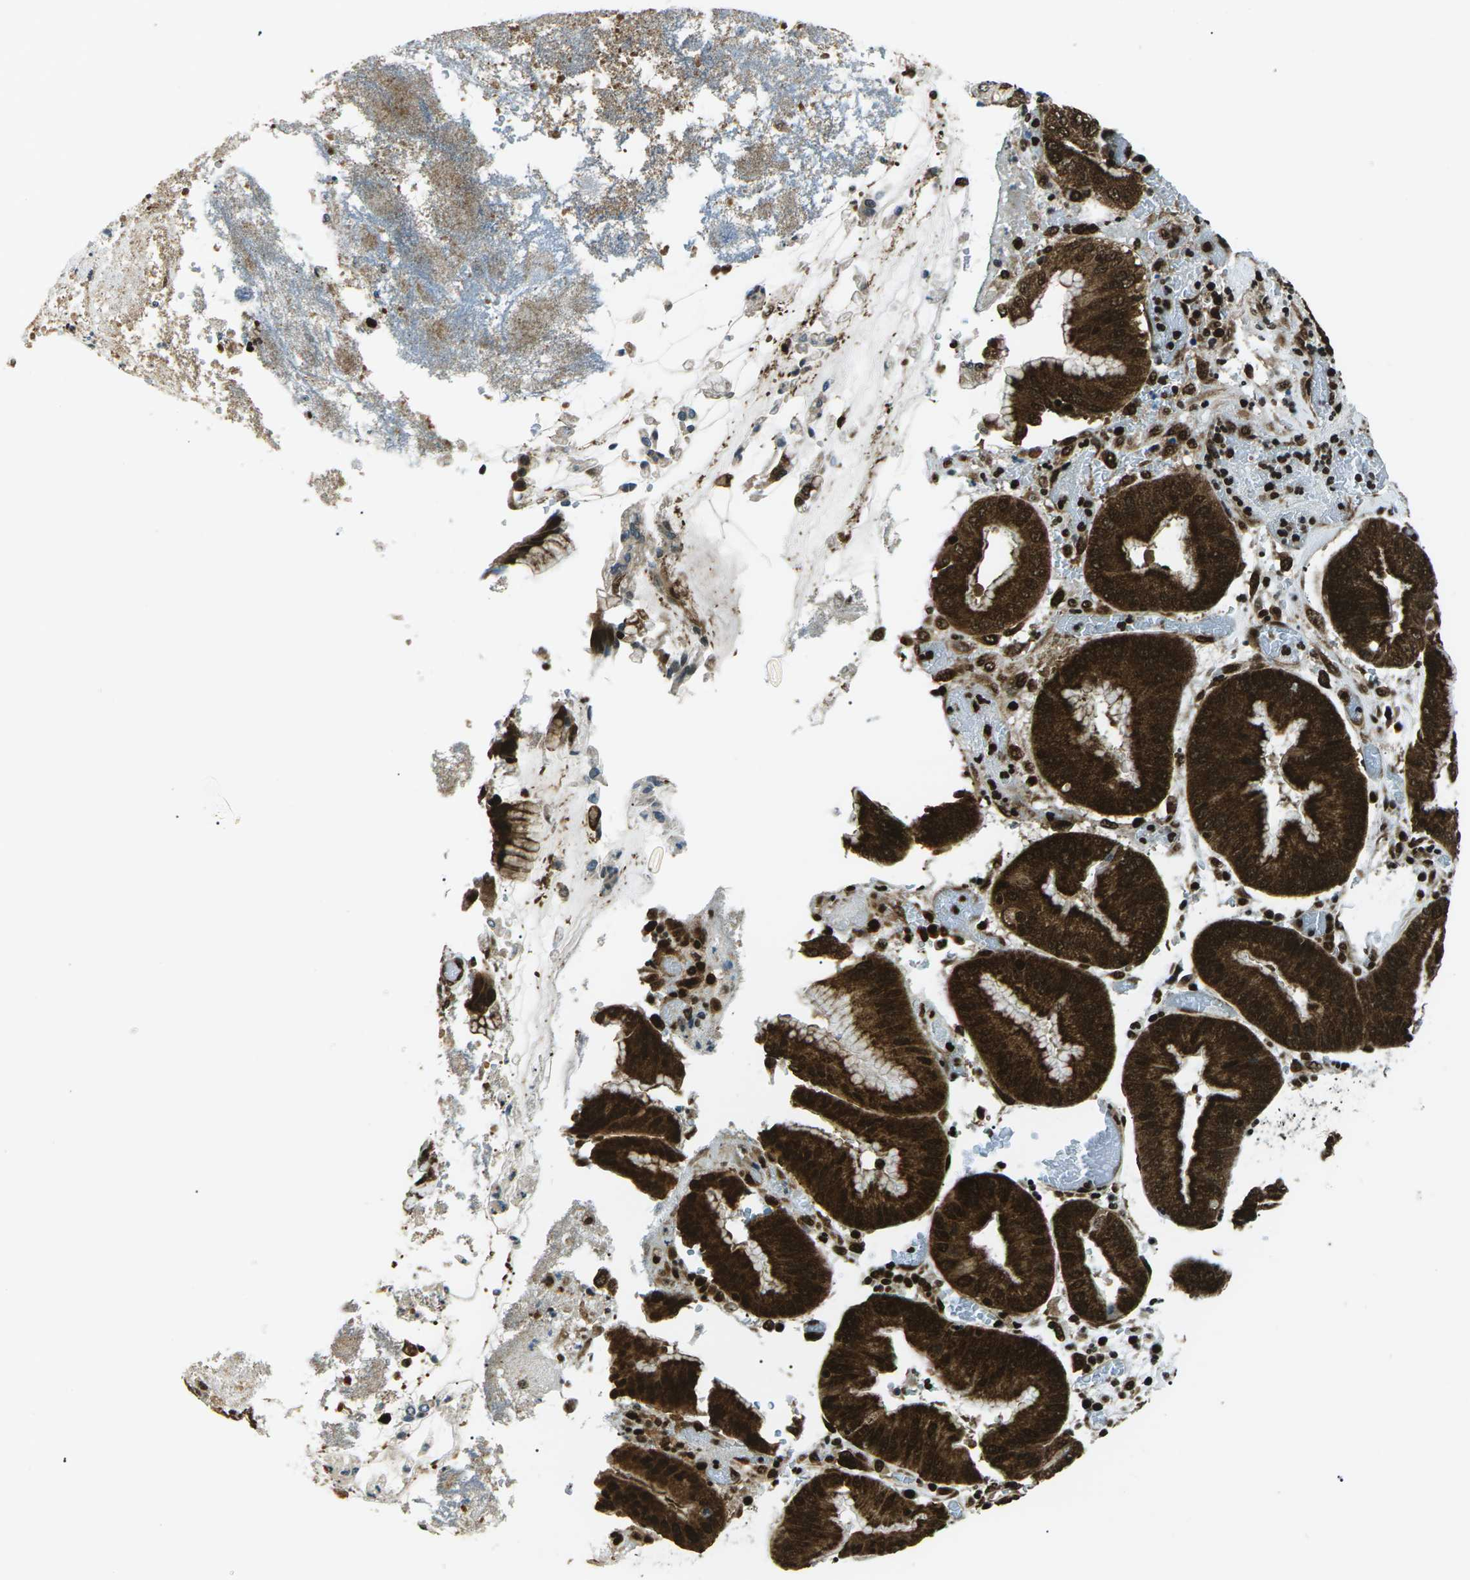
{"staining": {"intensity": "strong", "quantity": ">75%", "location": "cytoplasmic/membranous,nuclear"}, "tissue": "stomach cancer", "cell_type": "Tumor cells", "image_type": "cancer", "snomed": [{"axis": "morphology", "description": "Normal tissue, NOS"}, {"axis": "morphology", "description": "Adenocarcinoma, NOS"}, {"axis": "topography", "description": "Stomach"}], "caption": "The histopathology image demonstrates immunohistochemical staining of stomach adenocarcinoma. There is strong cytoplasmic/membranous and nuclear positivity is identified in approximately >75% of tumor cells.", "gene": "HNRNPK", "patient": {"sex": "male", "age": 48}}